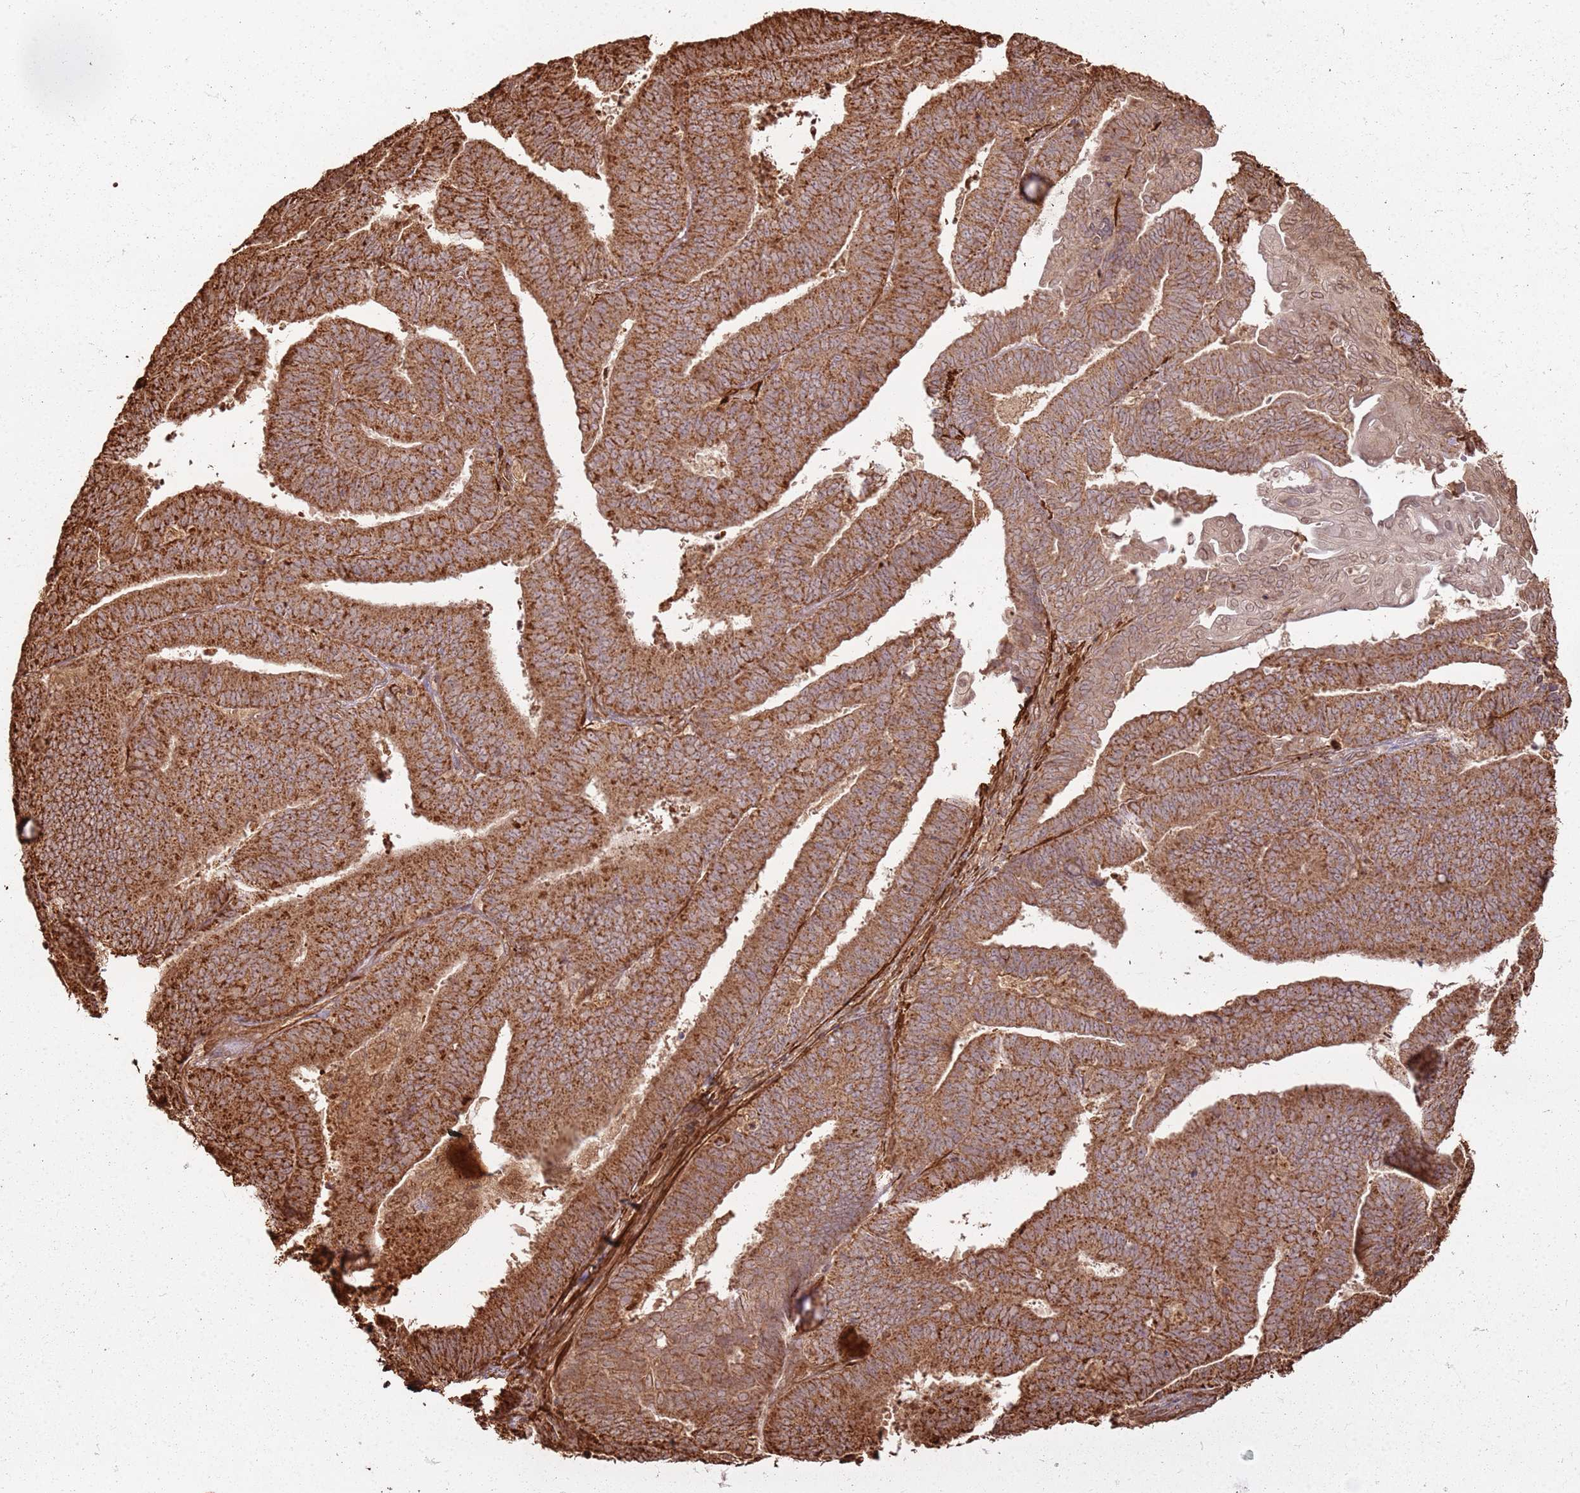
{"staining": {"intensity": "strong", "quantity": ">75%", "location": "cytoplasmic/membranous"}, "tissue": "endometrial cancer", "cell_type": "Tumor cells", "image_type": "cancer", "snomed": [{"axis": "morphology", "description": "Adenocarcinoma, NOS"}, {"axis": "topography", "description": "Endometrium"}], "caption": "Endometrial adenocarcinoma stained for a protein (brown) exhibits strong cytoplasmic/membranous positive expression in approximately >75% of tumor cells.", "gene": "DDX59", "patient": {"sex": "female", "age": 73}}